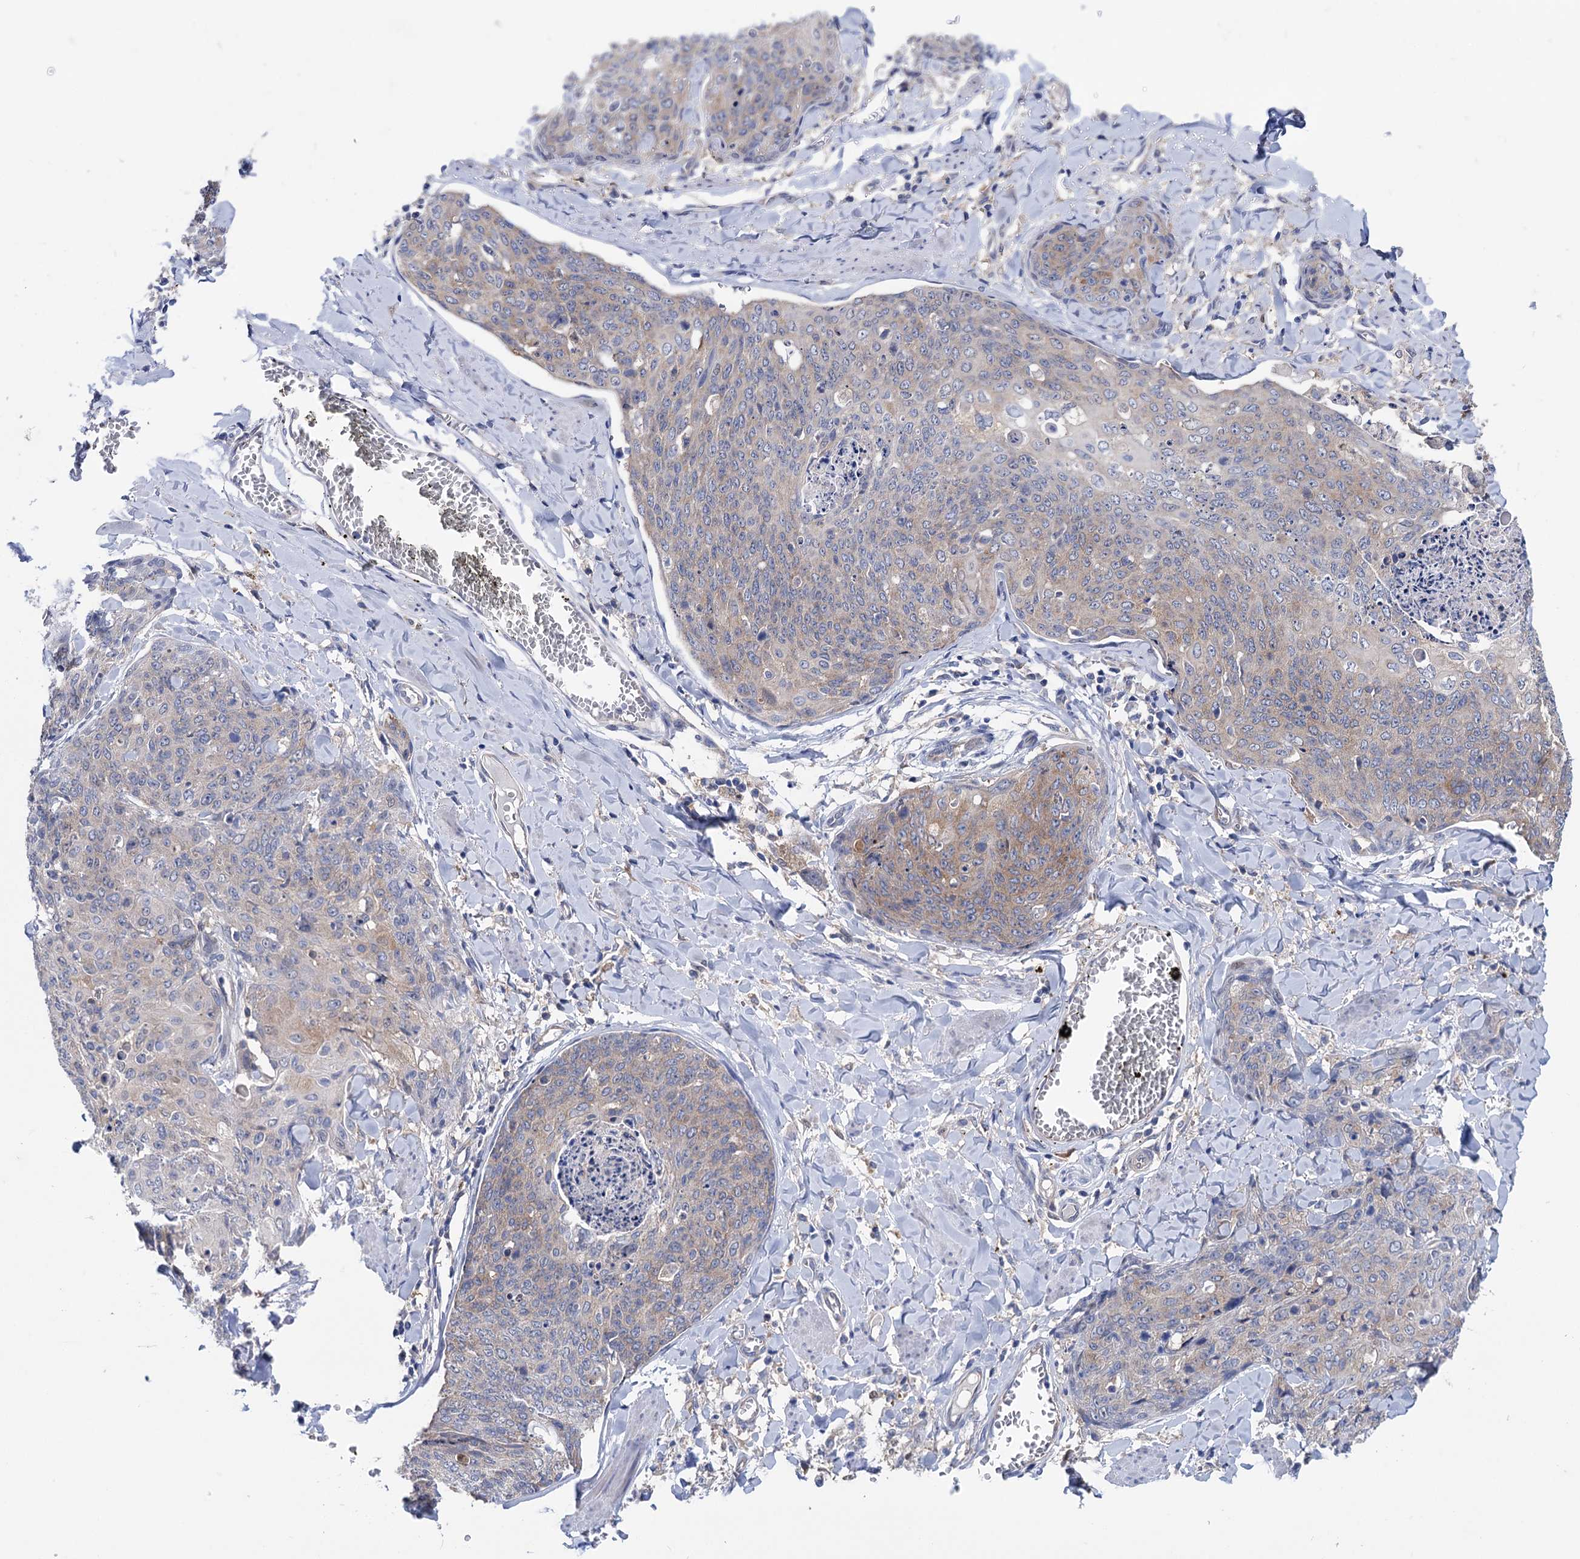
{"staining": {"intensity": "weak", "quantity": "25%-75%", "location": "cytoplasmic/membranous"}, "tissue": "skin cancer", "cell_type": "Tumor cells", "image_type": "cancer", "snomed": [{"axis": "morphology", "description": "Squamous cell carcinoma, NOS"}, {"axis": "topography", "description": "Skin"}, {"axis": "topography", "description": "Vulva"}], "caption": "There is low levels of weak cytoplasmic/membranous expression in tumor cells of skin squamous cell carcinoma, as demonstrated by immunohistochemical staining (brown color).", "gene": "ZNRD2", "patient": {"sex": "female", "age": 85}}